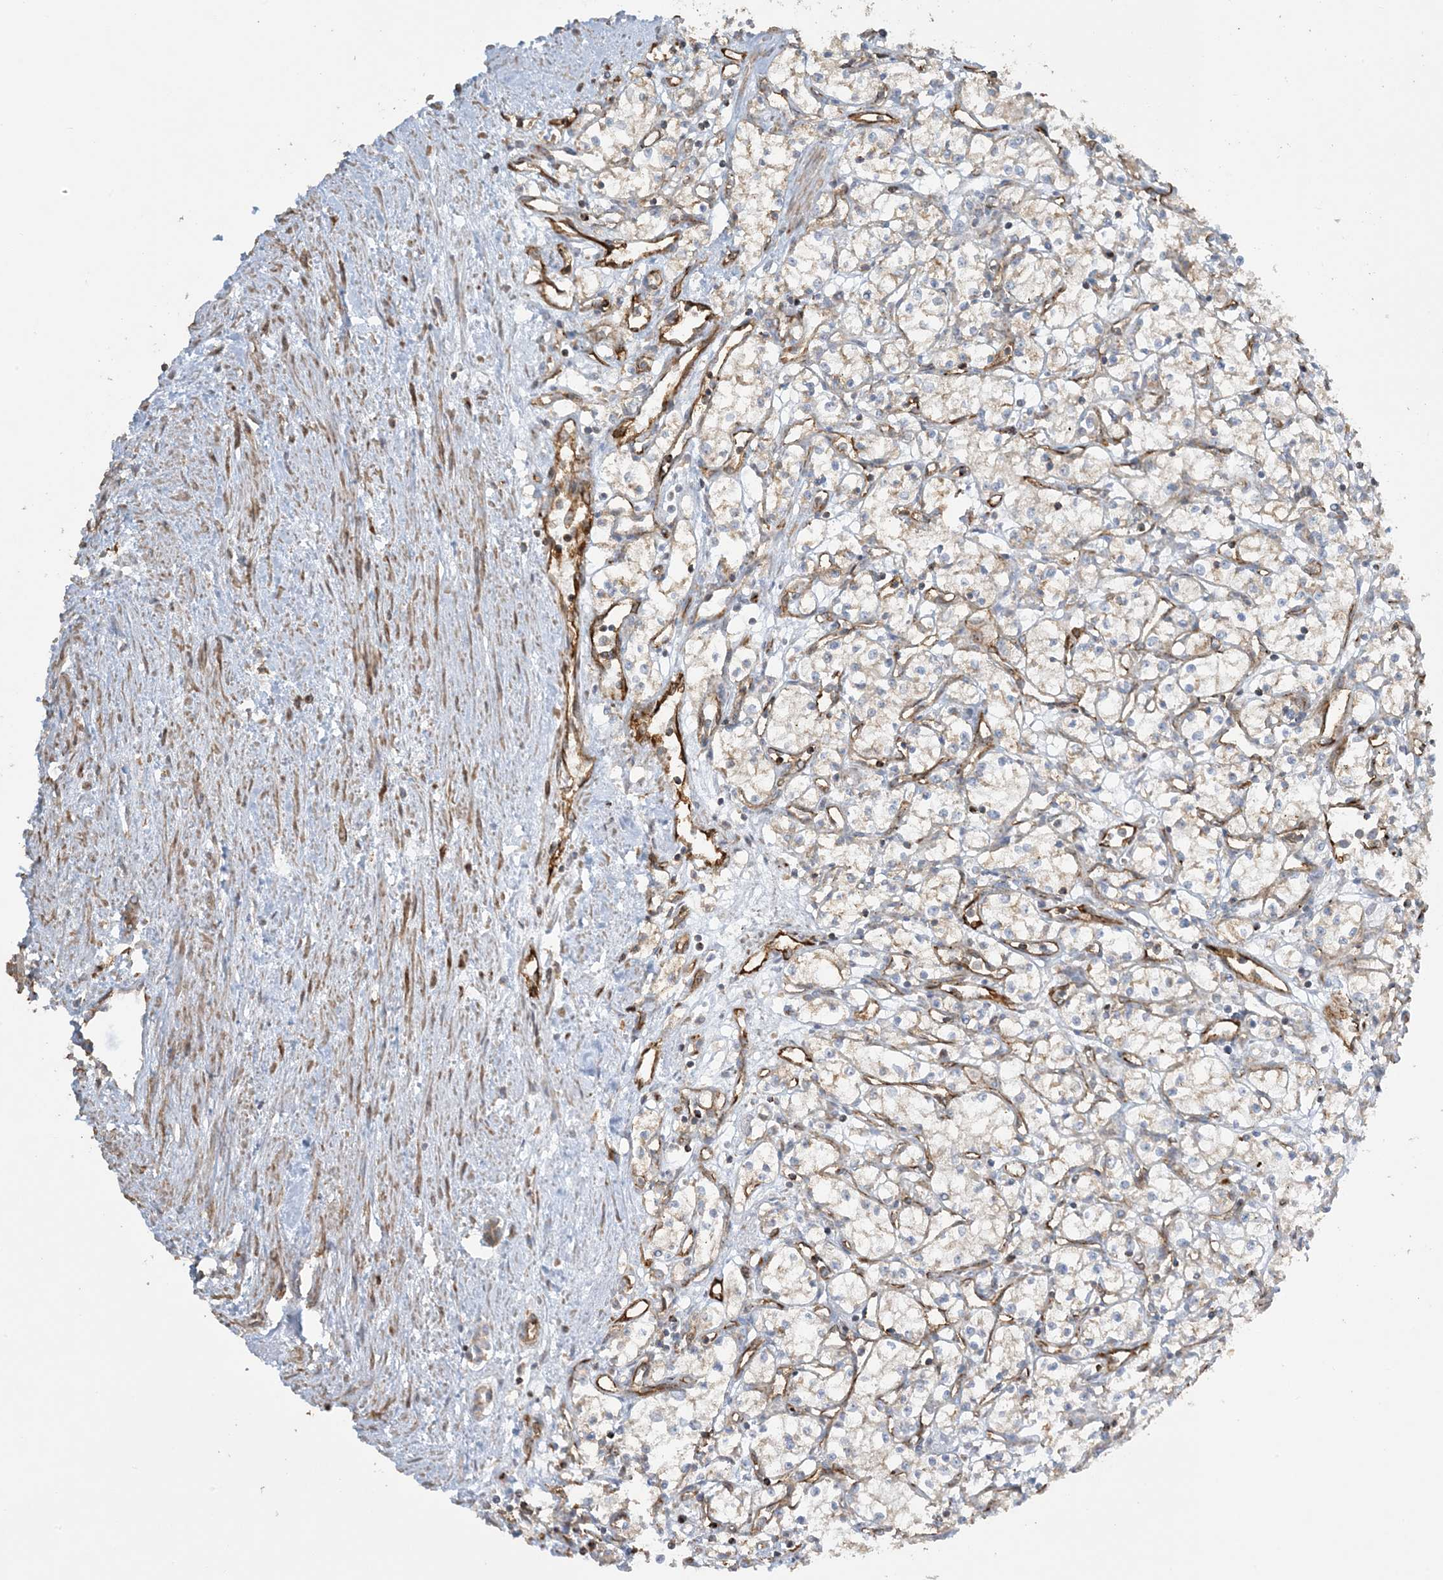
{"staining": {"intensity": "weak", "quantity": "25%-75%", "location": "cytoplasmic/membranous"}, "tissue": "renal cancer", "cell_type": "Tumor cells", "image_type": "cancer", "snomed": [{"axis": "morphology", "description": "Adenocarcinoma, NOS"}, {"axis": "topography", "description": "Kidney"}], "caption": "Brown immunohistochemical staining in human renal cancer demonstrates weak cytoplasmic/membranous positivity in about 25%-75% of tumor cells. Ihc stains the protein in brown and the nuclei are stained blue.", "gene": "AGA", "patient": {"sex": "male", "age": 59}}